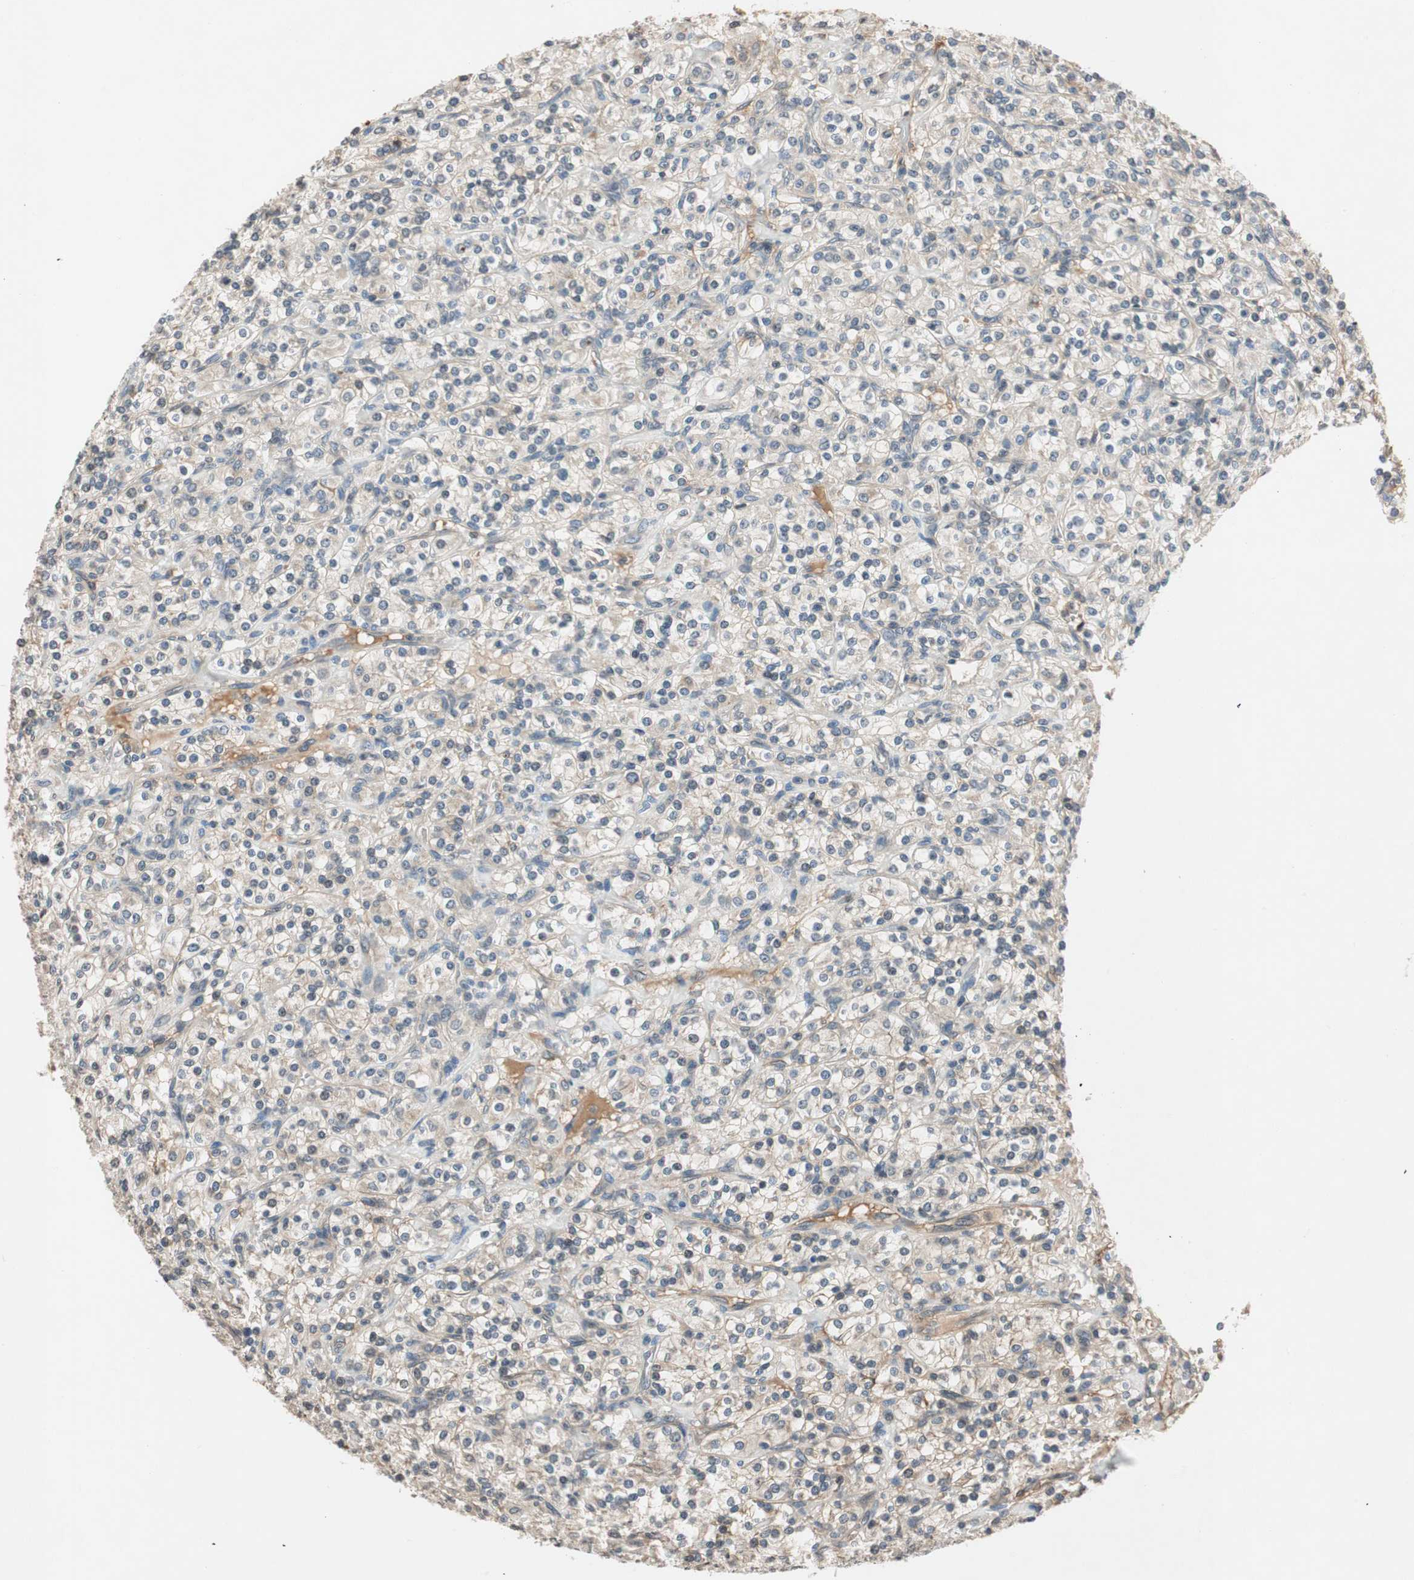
{"staining": {"intensity": "weak", "quantity": "25%-75%", "location": "cytoplasmic/membranous"}, "tissue": "renal cancer", "cell_type": "Tumor cells", "image_type": "cancer", "snomed": [{"axis": "morphology", "description": "Adenocarcinoma, NOS"}, {"axis": "topography", "description": "Kidney"}], "caption": "Immunohistochemistry (DAB) staining of adenocarcinoma (renal) shows weak cytoplasmic/membranous protein staining in about 25%-75% of tumor cells.", "gene": "GCLM", "patient": {"sex": "male", "age": 77}}